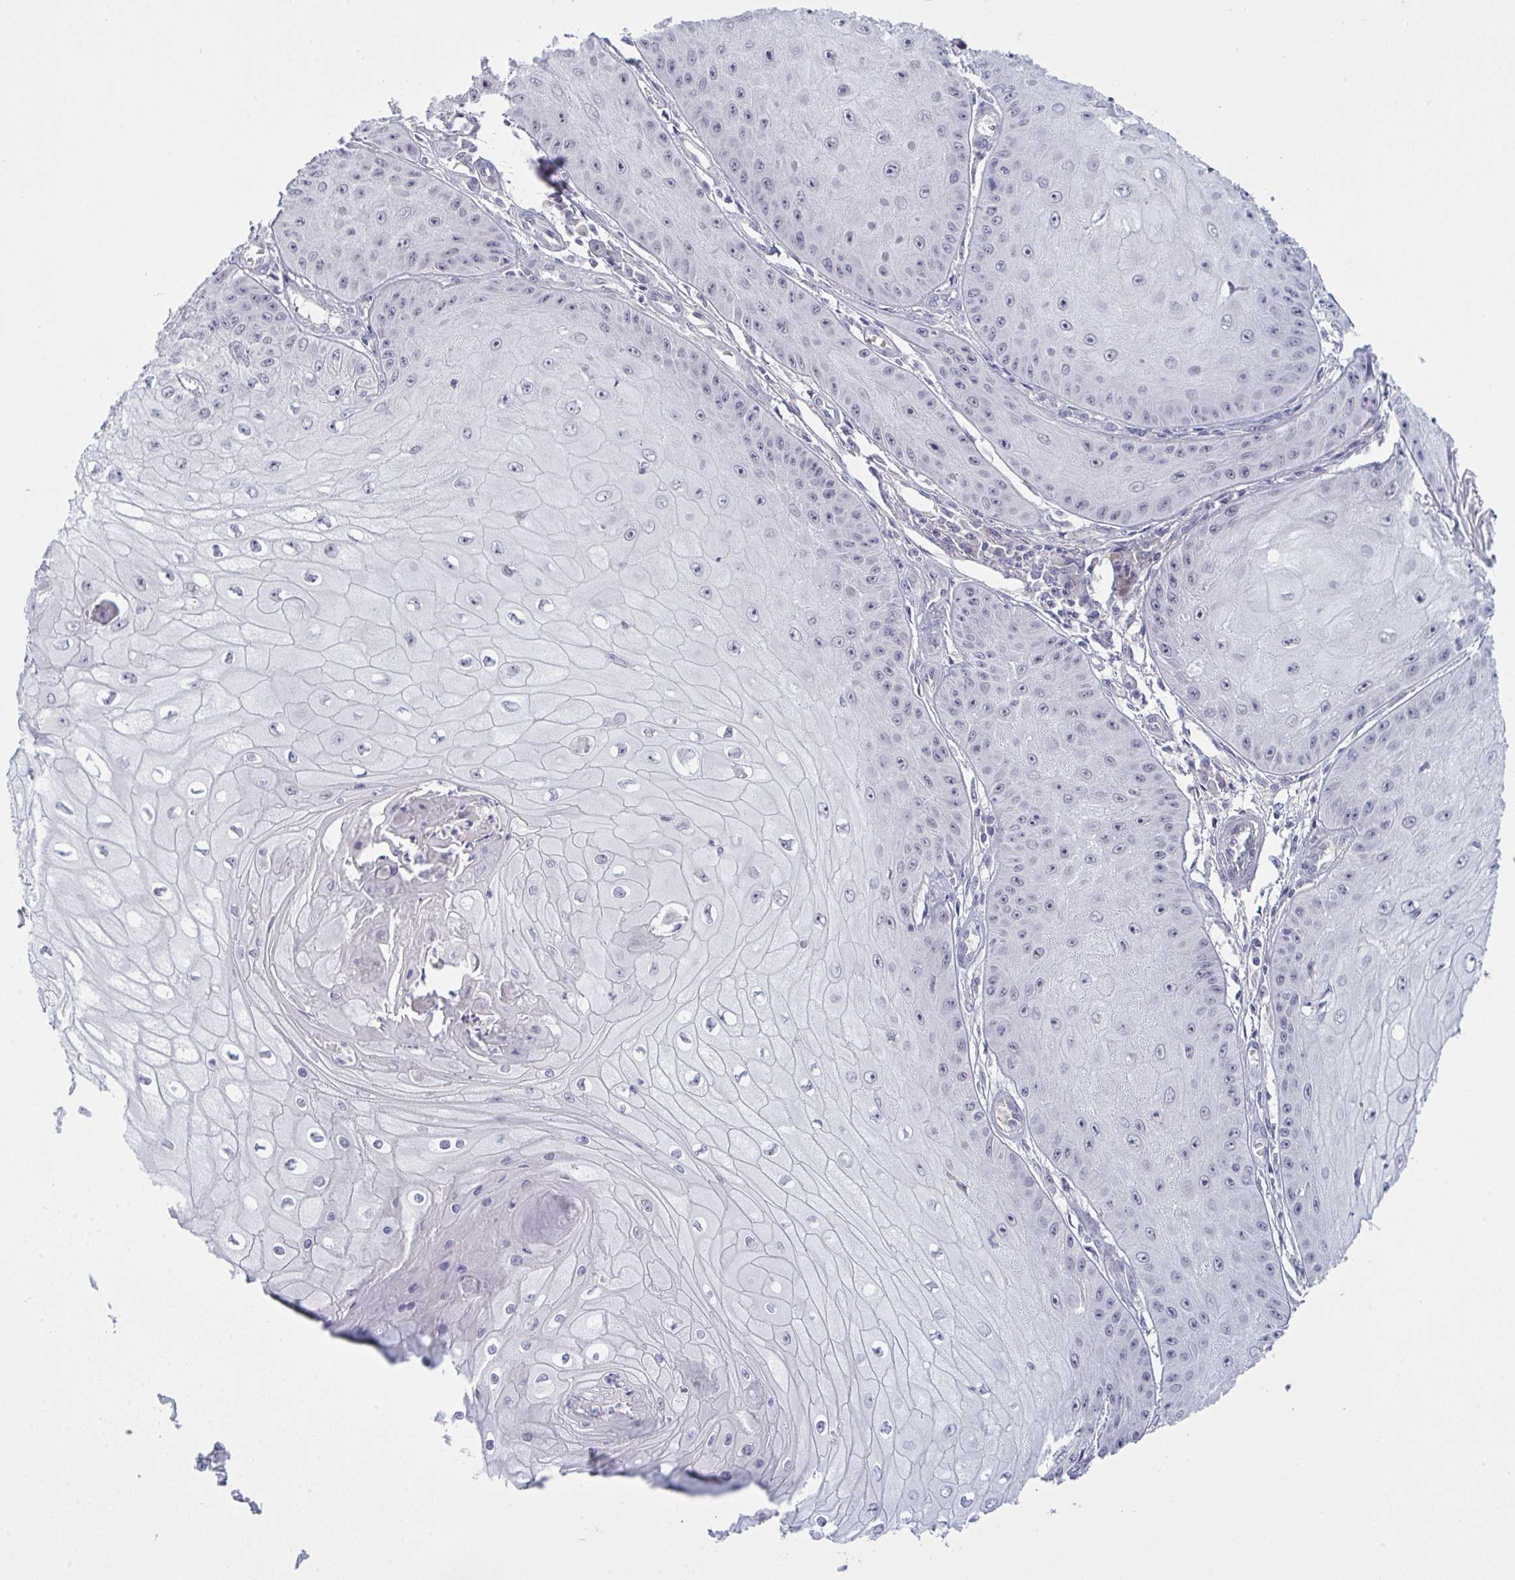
{"staining": {"intensity": "negative", "quantity": "none", "location": "none"}, "tissue": "skin cancer", "cell_type": "Tumor cells", "image_type": "cancer", "snomed": [{"axis": "morphology", "description": "Squamous cell carcinoma, NOS"}, {"axis": "topography", "description": "Skin"}], "caption": "Histopathology image shows no protein staining in tumor cells of squamous cell carcinoma (skin) tissue.", "gene": "ZNF784", "patient": {"sex": "male", "age": 70}}